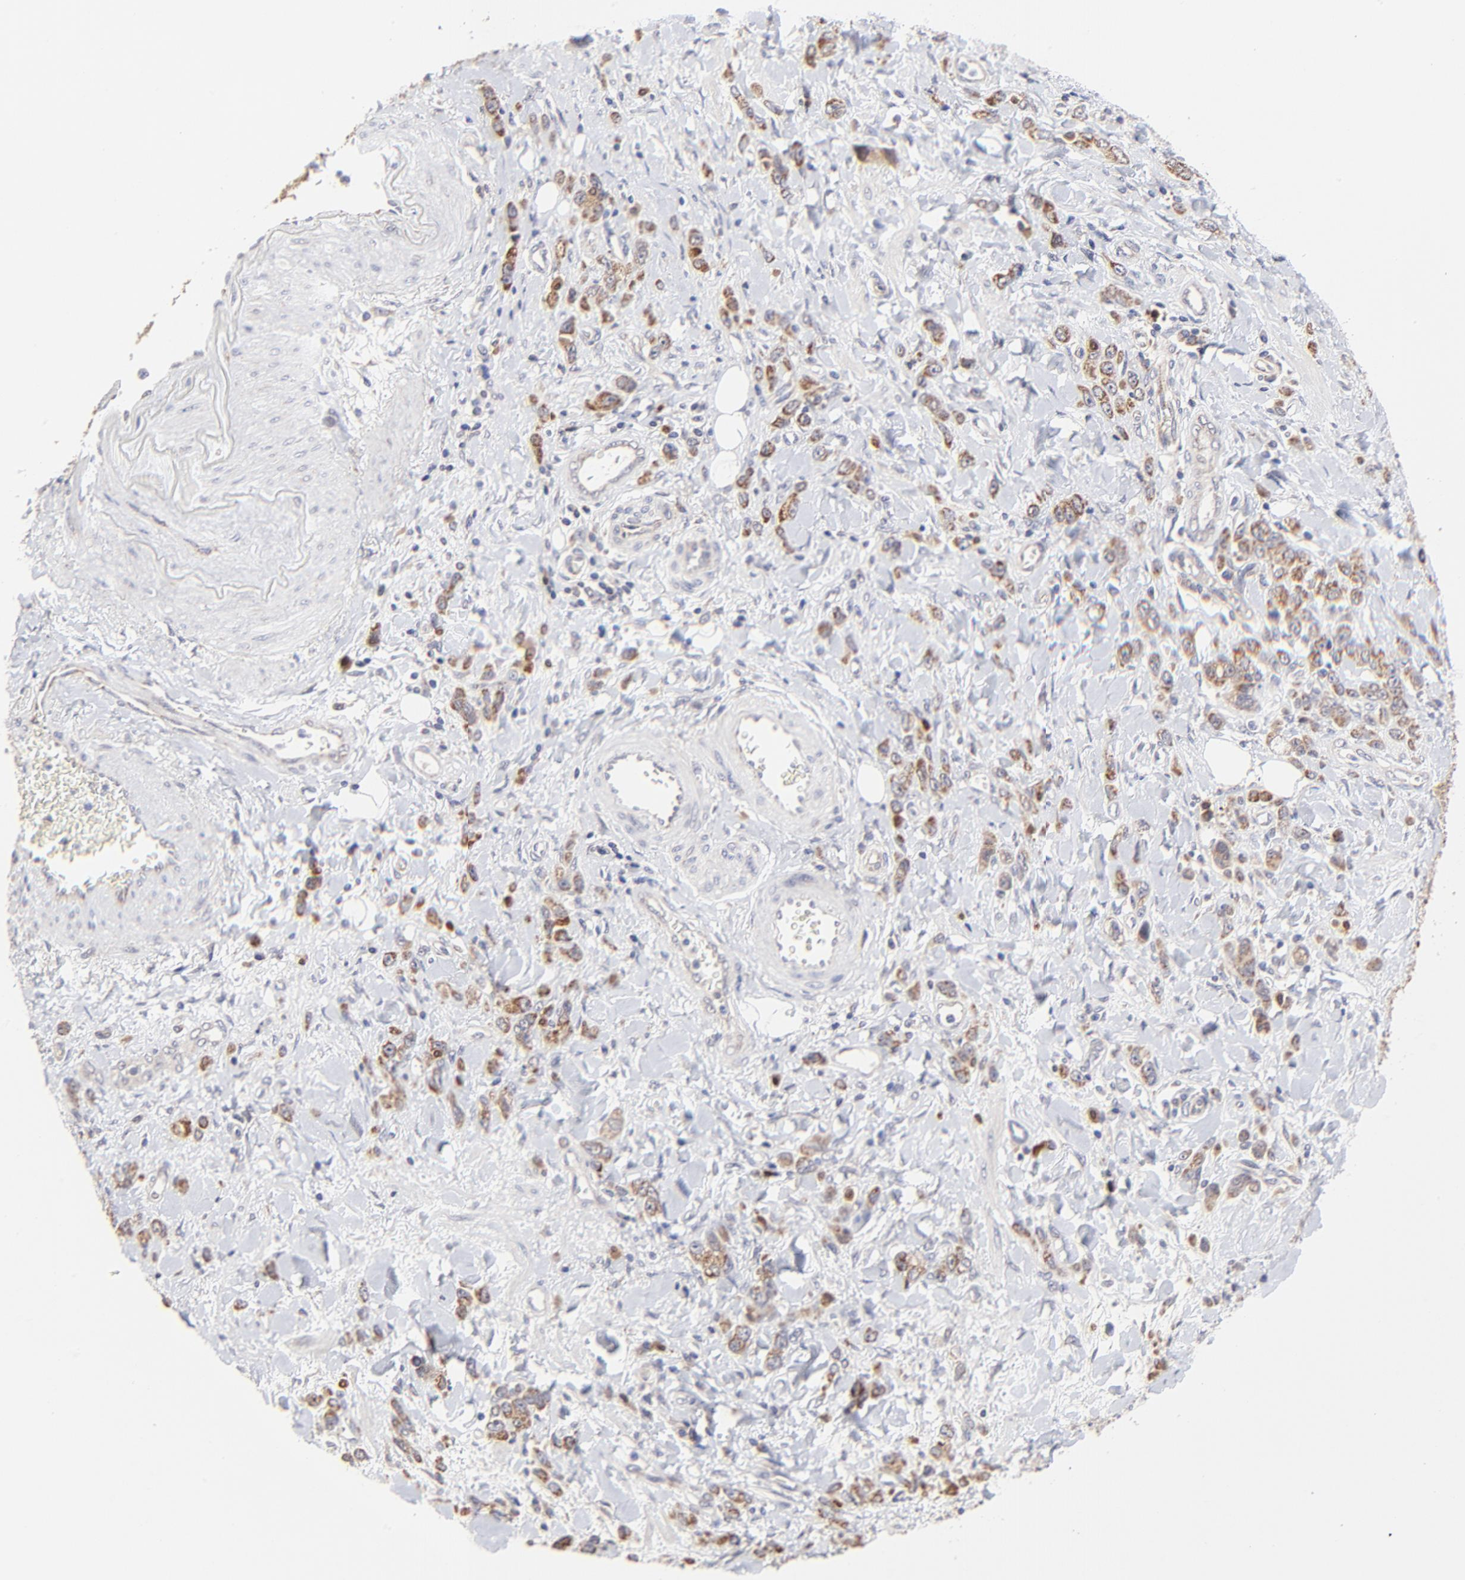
{"staining": {"intensity": "moderate", "quantity": "25%-75%", "location": "cytoplasmic/membranous"}, "tissue": "stomach cancer", "cell_type": "Tumor cells", "image_type": "cancer", "snomed": [{"axis": "morphology", "description": "Normal tissue, NOS"}, {"axis": "morphology", "description": "Adenocarcinoma, NOS"}, {"axis": "topography", "description": "Stomach"}], "caption": "Immunohistochemistry image of stomach adenocarcinoma stained for a protein (brown), which displays medium levels of moderate cytoplasmic/membranous expression in about 25%-75% of tumor cells.", "gene": "FBXL12", "patient": {"sex": "male", "age": 82}}